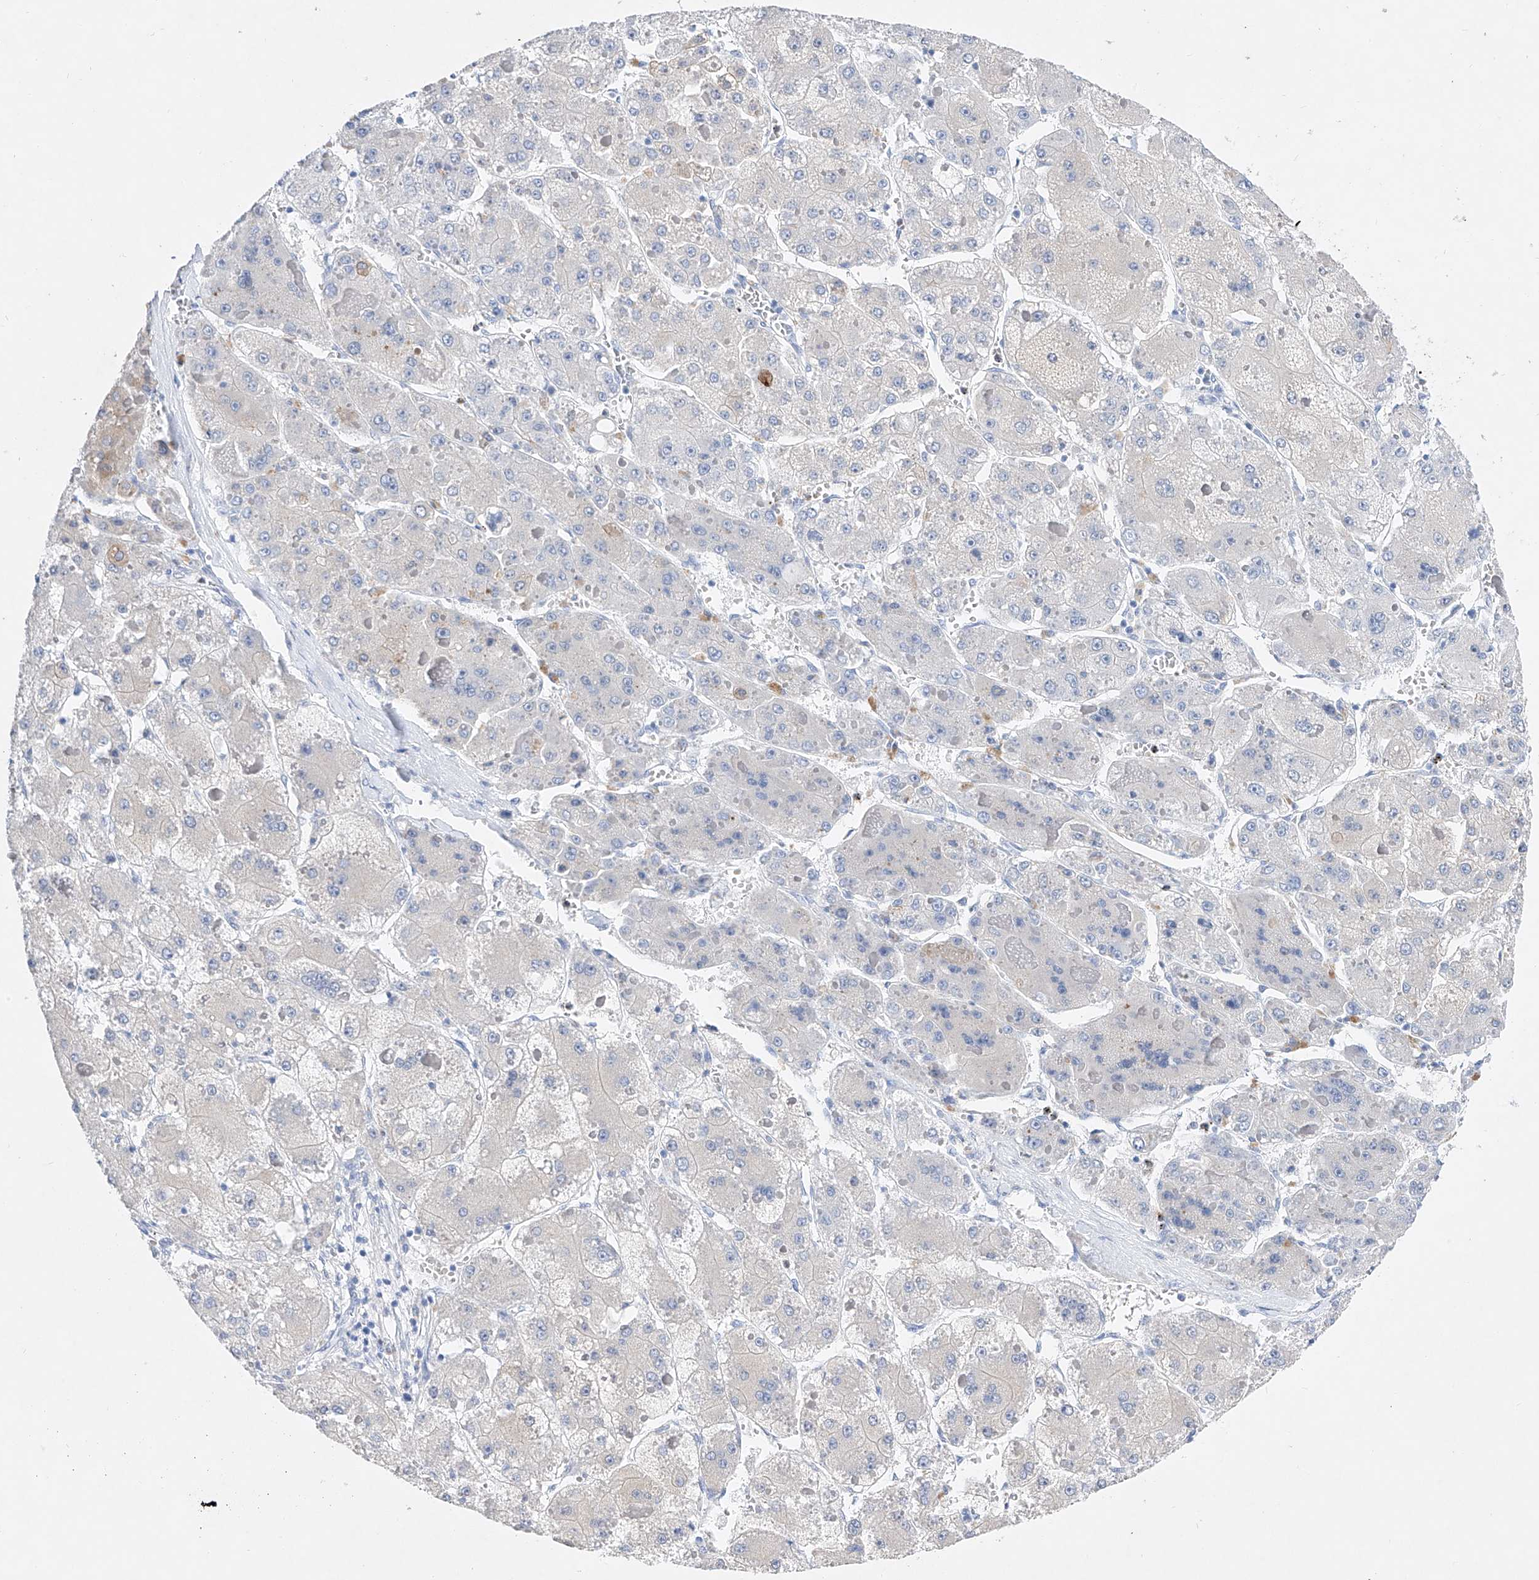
{"staining": {"intensity": "moderate", "quantity": "<25%", "location": "cytoplasmic/membranous"}, "tissue": "liver cancer", "cell_type": "Tumor cells", "image_type": "cancer", "snomed": [{"axis": "morphology", "description": "Carcinoma, Hepatocellular, NOS"}, {"axis": "topography", "description": "Liver"}], "caption": "Protein analysis of liver hepatocellular carcinoma tissue reveals moderate cytoplasmic/membranous positivity in approximately <25% of tumor cells.", "gene": "TM7SF2", "patient": {"sex": "female", "age": 73}}